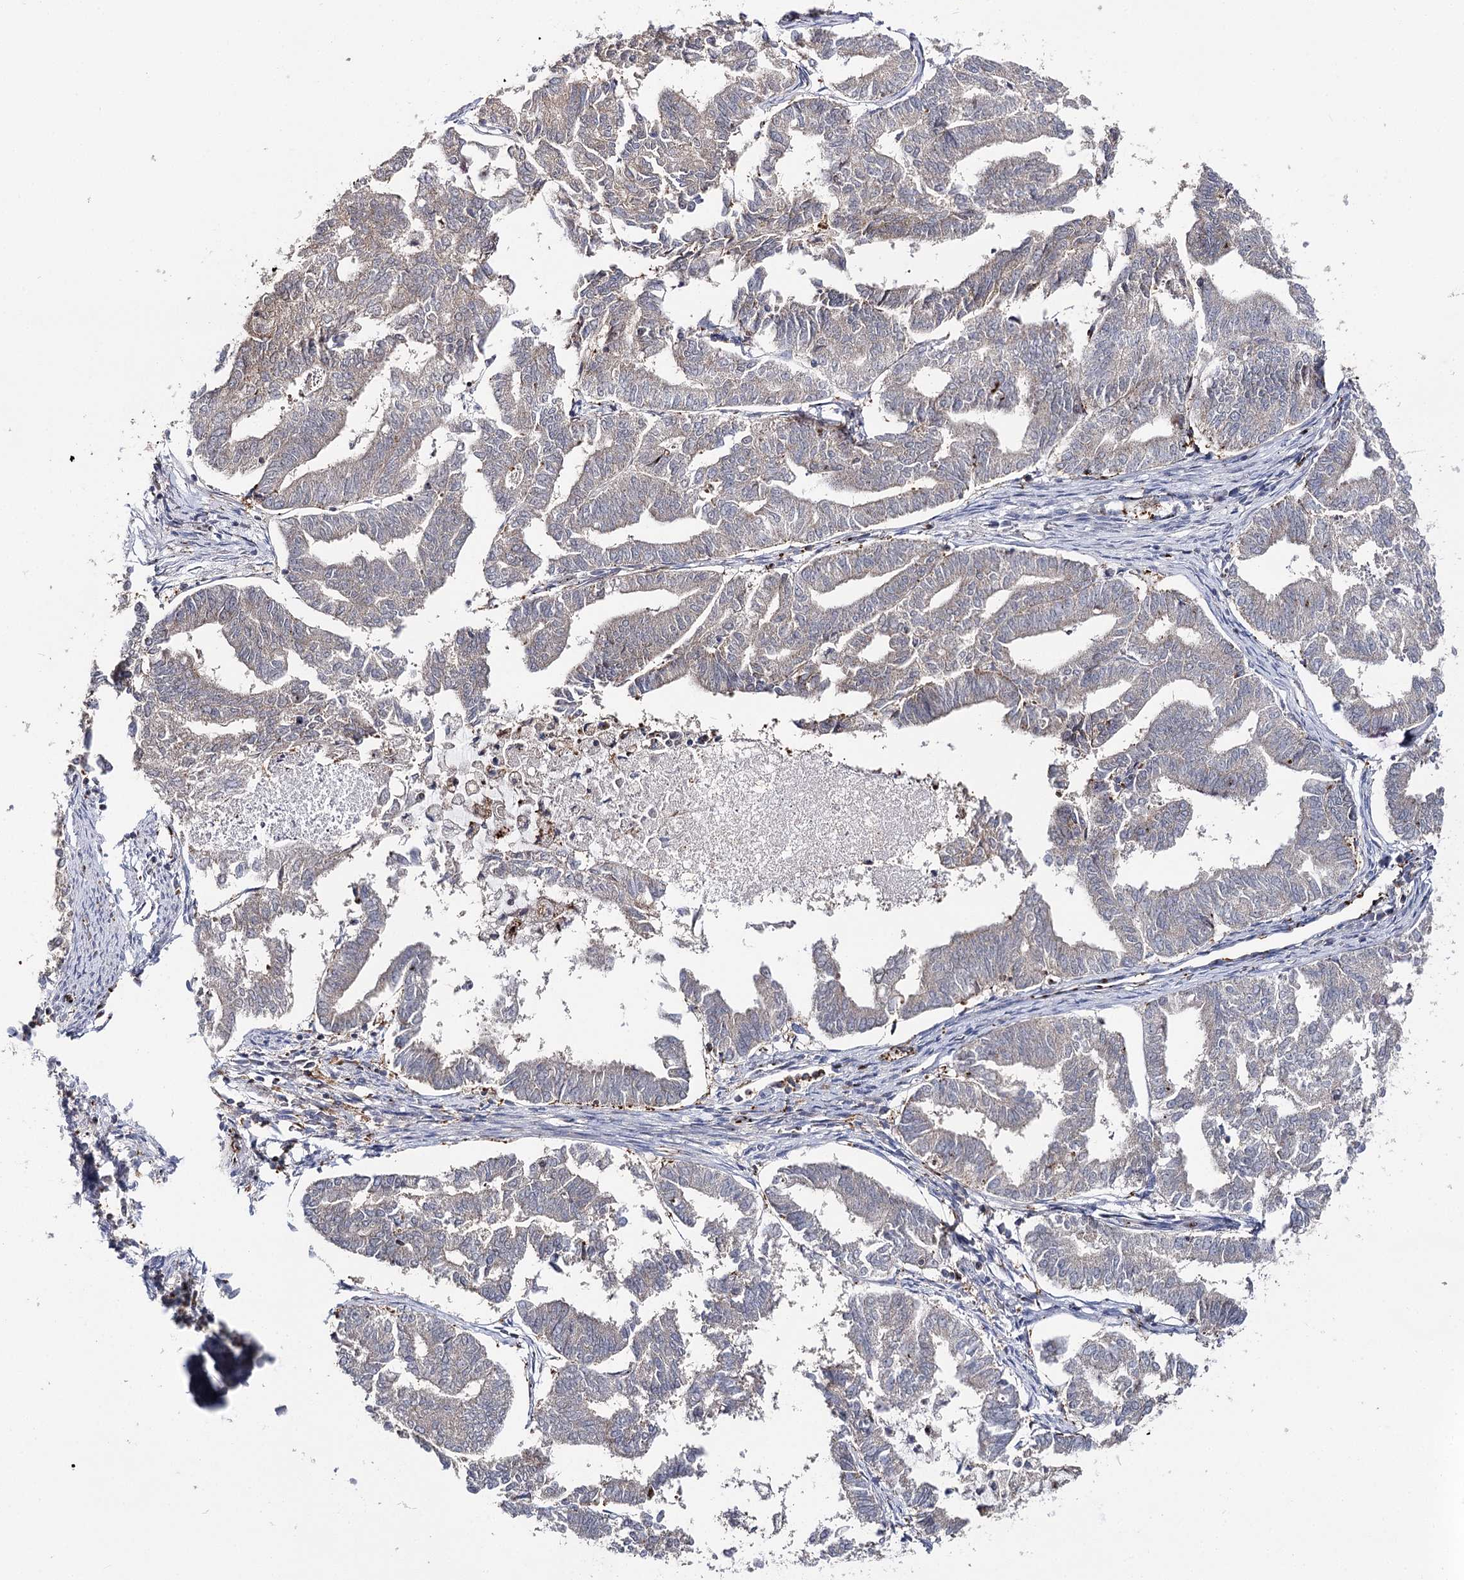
{"staining": {"intensity": "negative", "quantity": "none", "location": "none"}, "tissue": "endometrial cancer", "cell_type": "Tumor cells", "image_type": "cancer", "snomed": [{"axis": "morphology", "description": "Adenocarcinoma, NOS"}, {"axis": "topography", "description": "Endometrium"}], "caption": "DAB immunohistochemical staining of adenocarcinoma (endometrial) demonstrates no significant staining in tumor cells.", "gene": "SEC24B", "patient": {"sex": "female", "age": 79}}